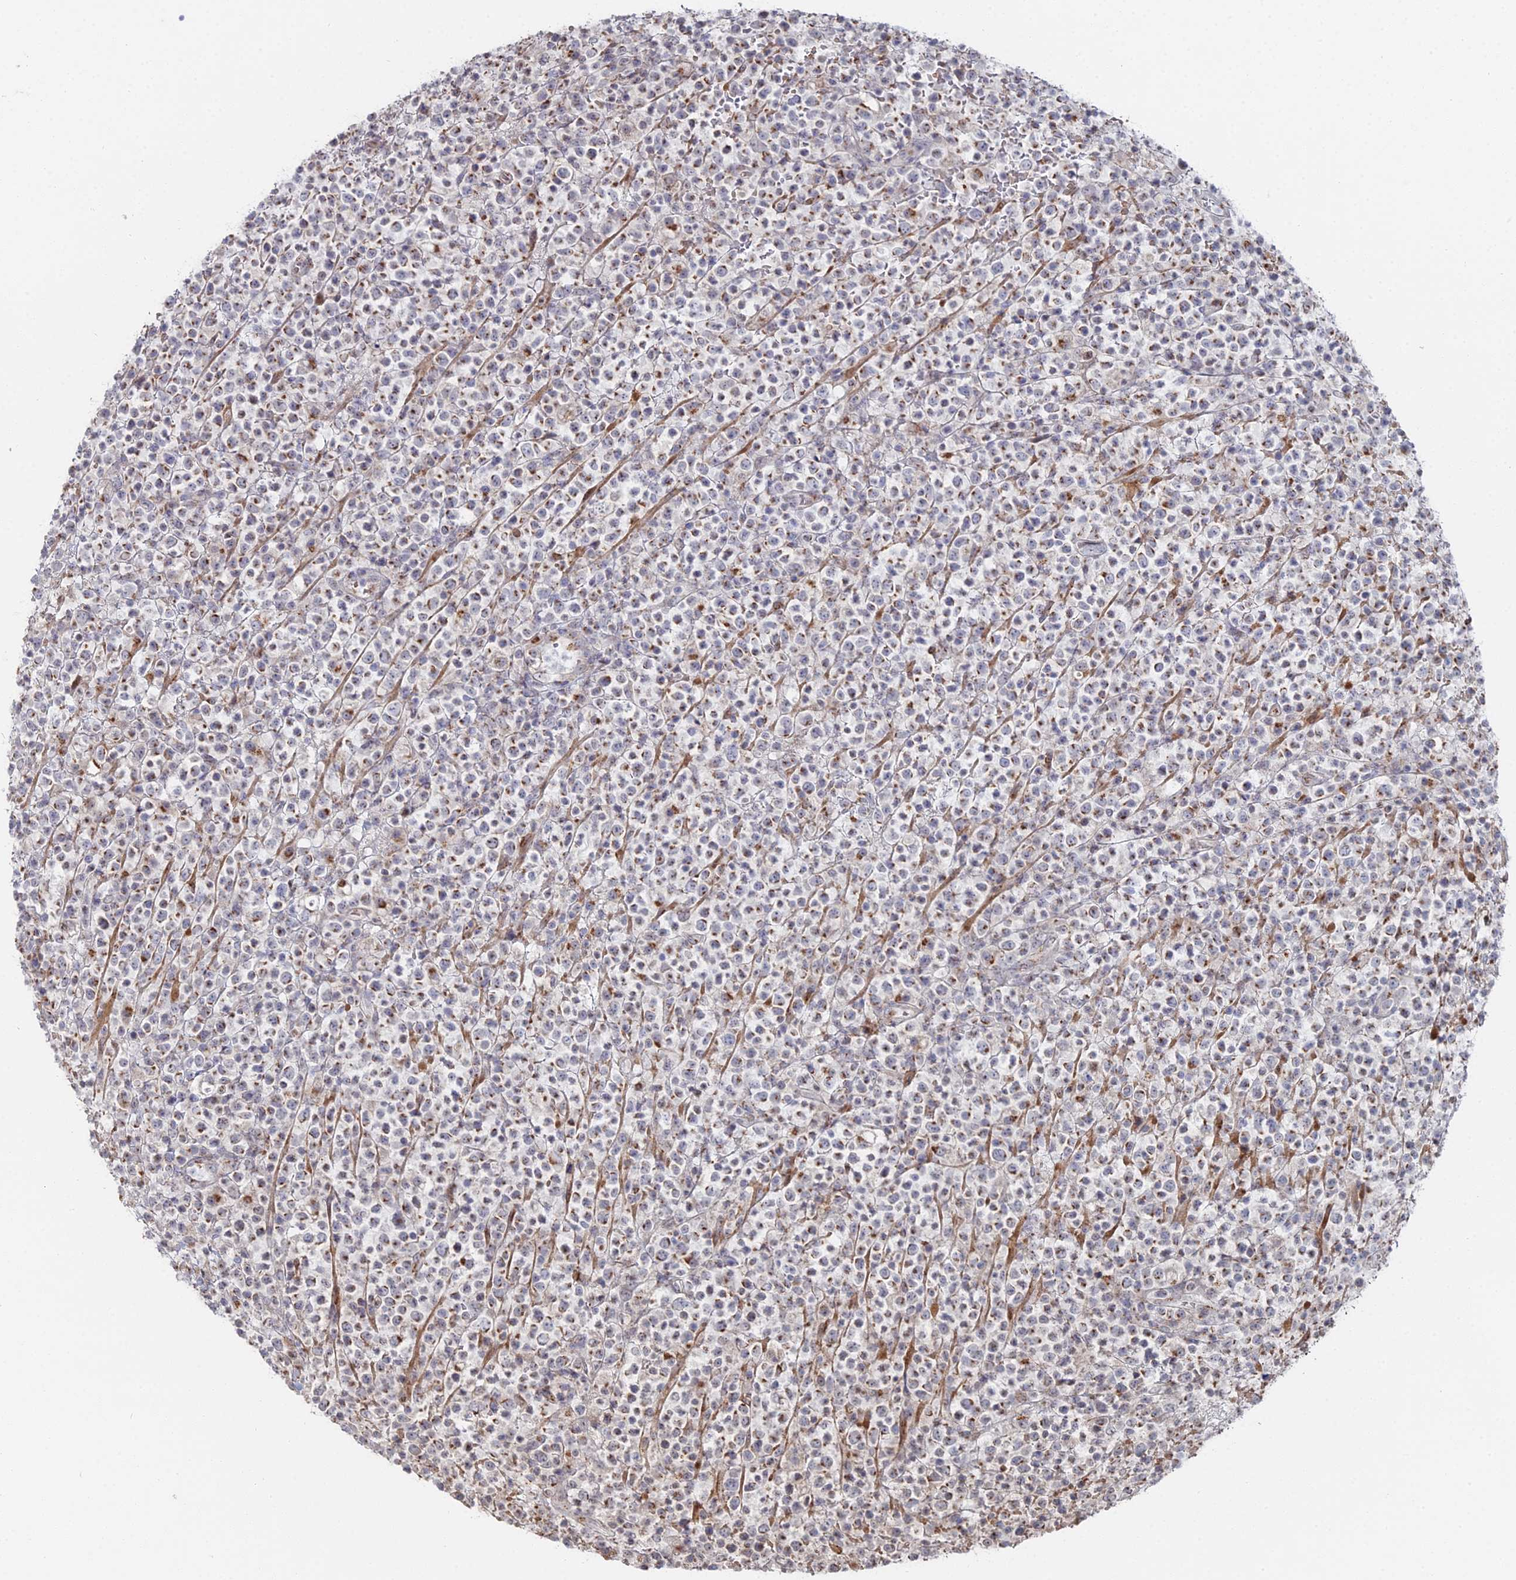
{"staining": {"intensity": "weak", "quantity": "<25%", "location": "cytoplasmic/membranous"}, "tissue": "lymphoma", "cell_type": "Tumor cells", "image_type": "cancer", "snomed": [{"axis": "morphology", "description": "Malignant lymphoma, non-Hodgkin's type, High grade"}, {"axis": "topography", "description": "Colon"}], "caption": "Protein analysis of lymphoma displays no significant expression in tumor cells.", "gene": "SGMS1", "patient": {"sex": "female", "age": 53}}